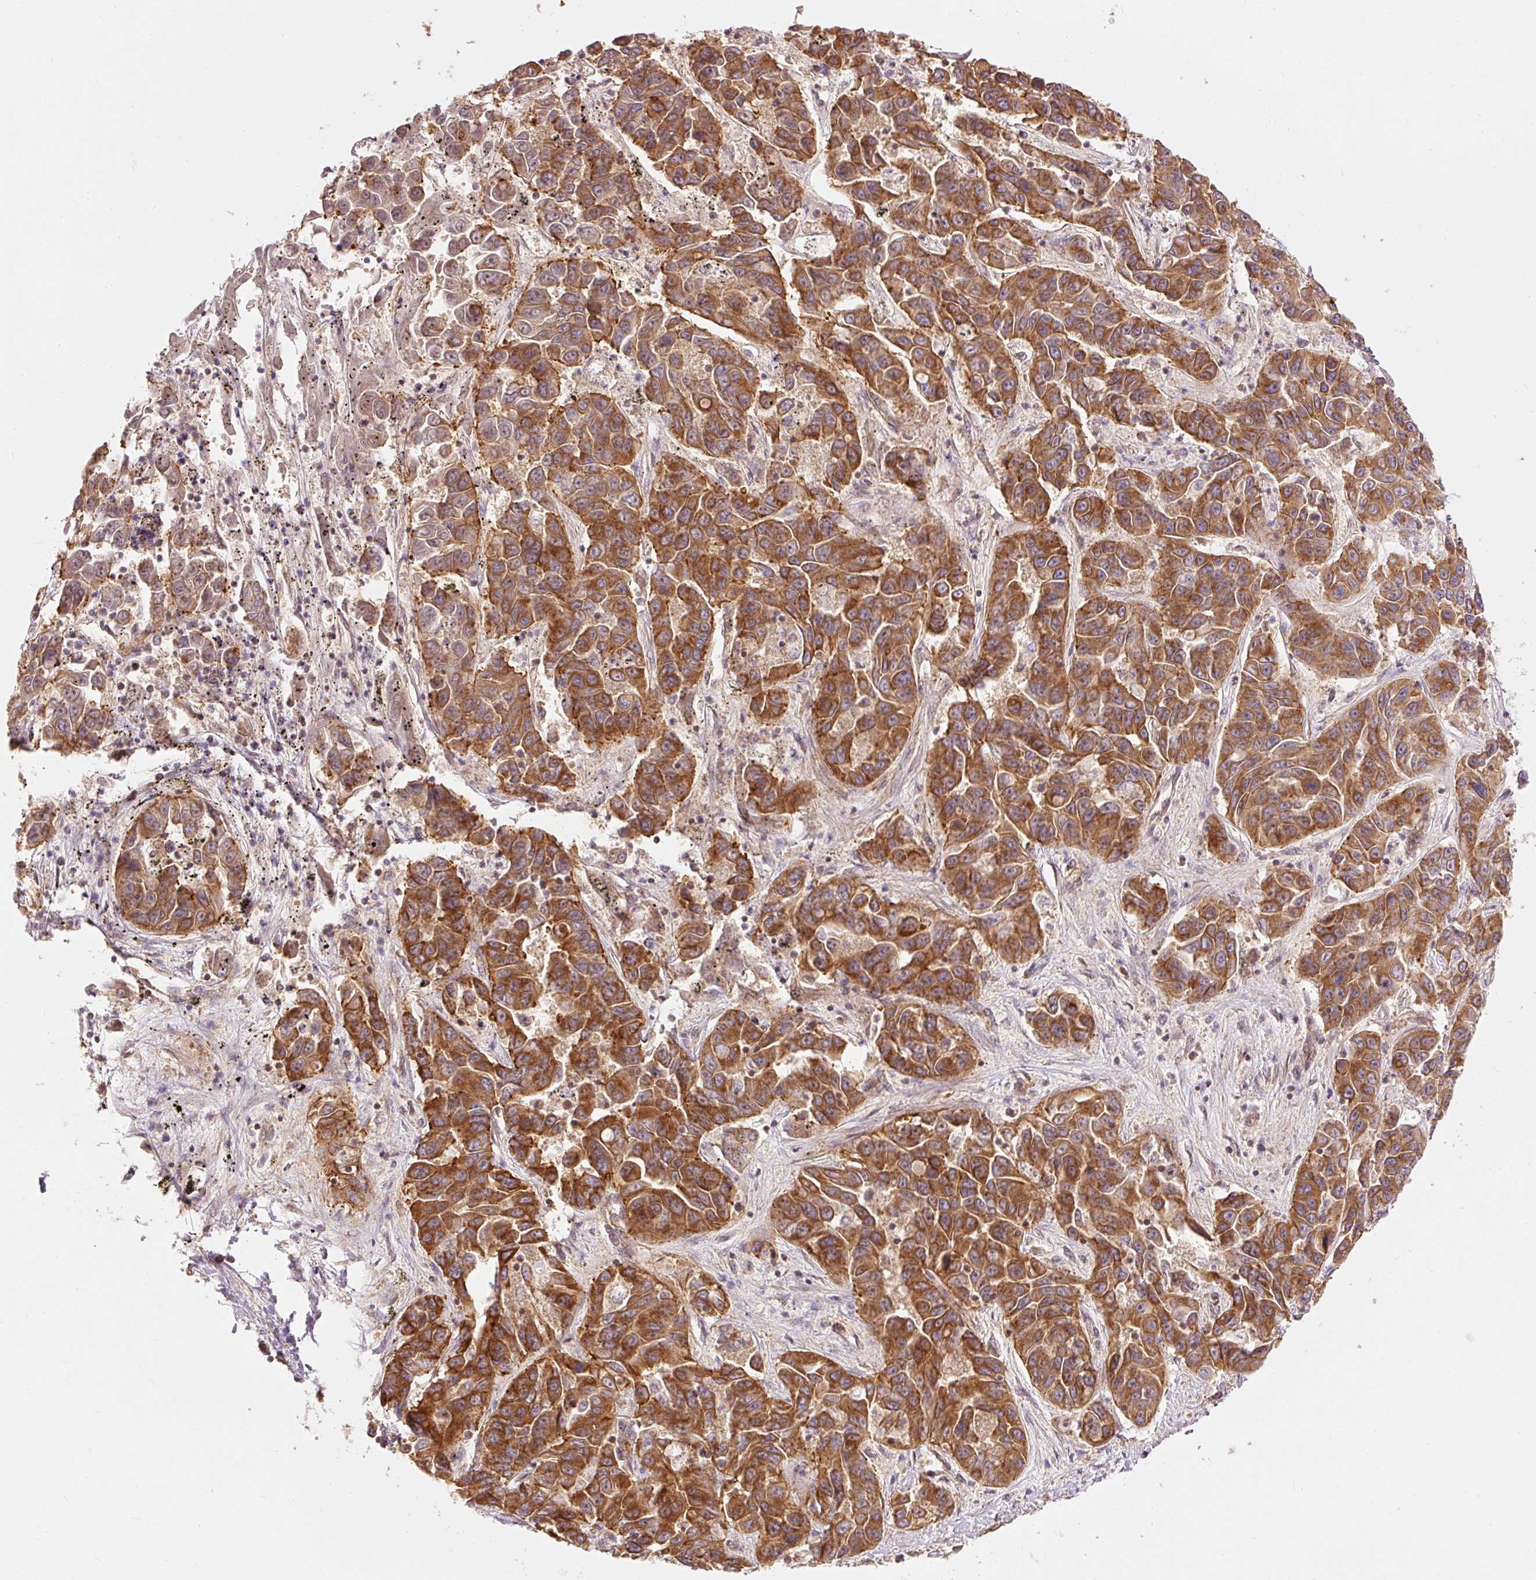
{"staining": {"intensity": "moderate", "quantity": ">75%", "location": "cytoplasmic/membranous"}, "tissue": "liver cancer", "cell_type": "Tumor cells", "image_type": "cancer", "snomed": [{"axis": "morphology", "description": "Cholangiocarcinoma"}, {"axis": "topography", "description": "Liver"}], "caption": "Immunohistochemical staining of liver cancer (cholangiocarcinoma) shows moderate cytoplasmic/membranous protein expression in about >75% of tumor cells. The staining is performed using DAB brown chromogen to label protein expression. The nuclei are counter-stained blue using hematoxylin.", "gene": "ADCY4", "patient": {"sex": "female", "age": 52}}